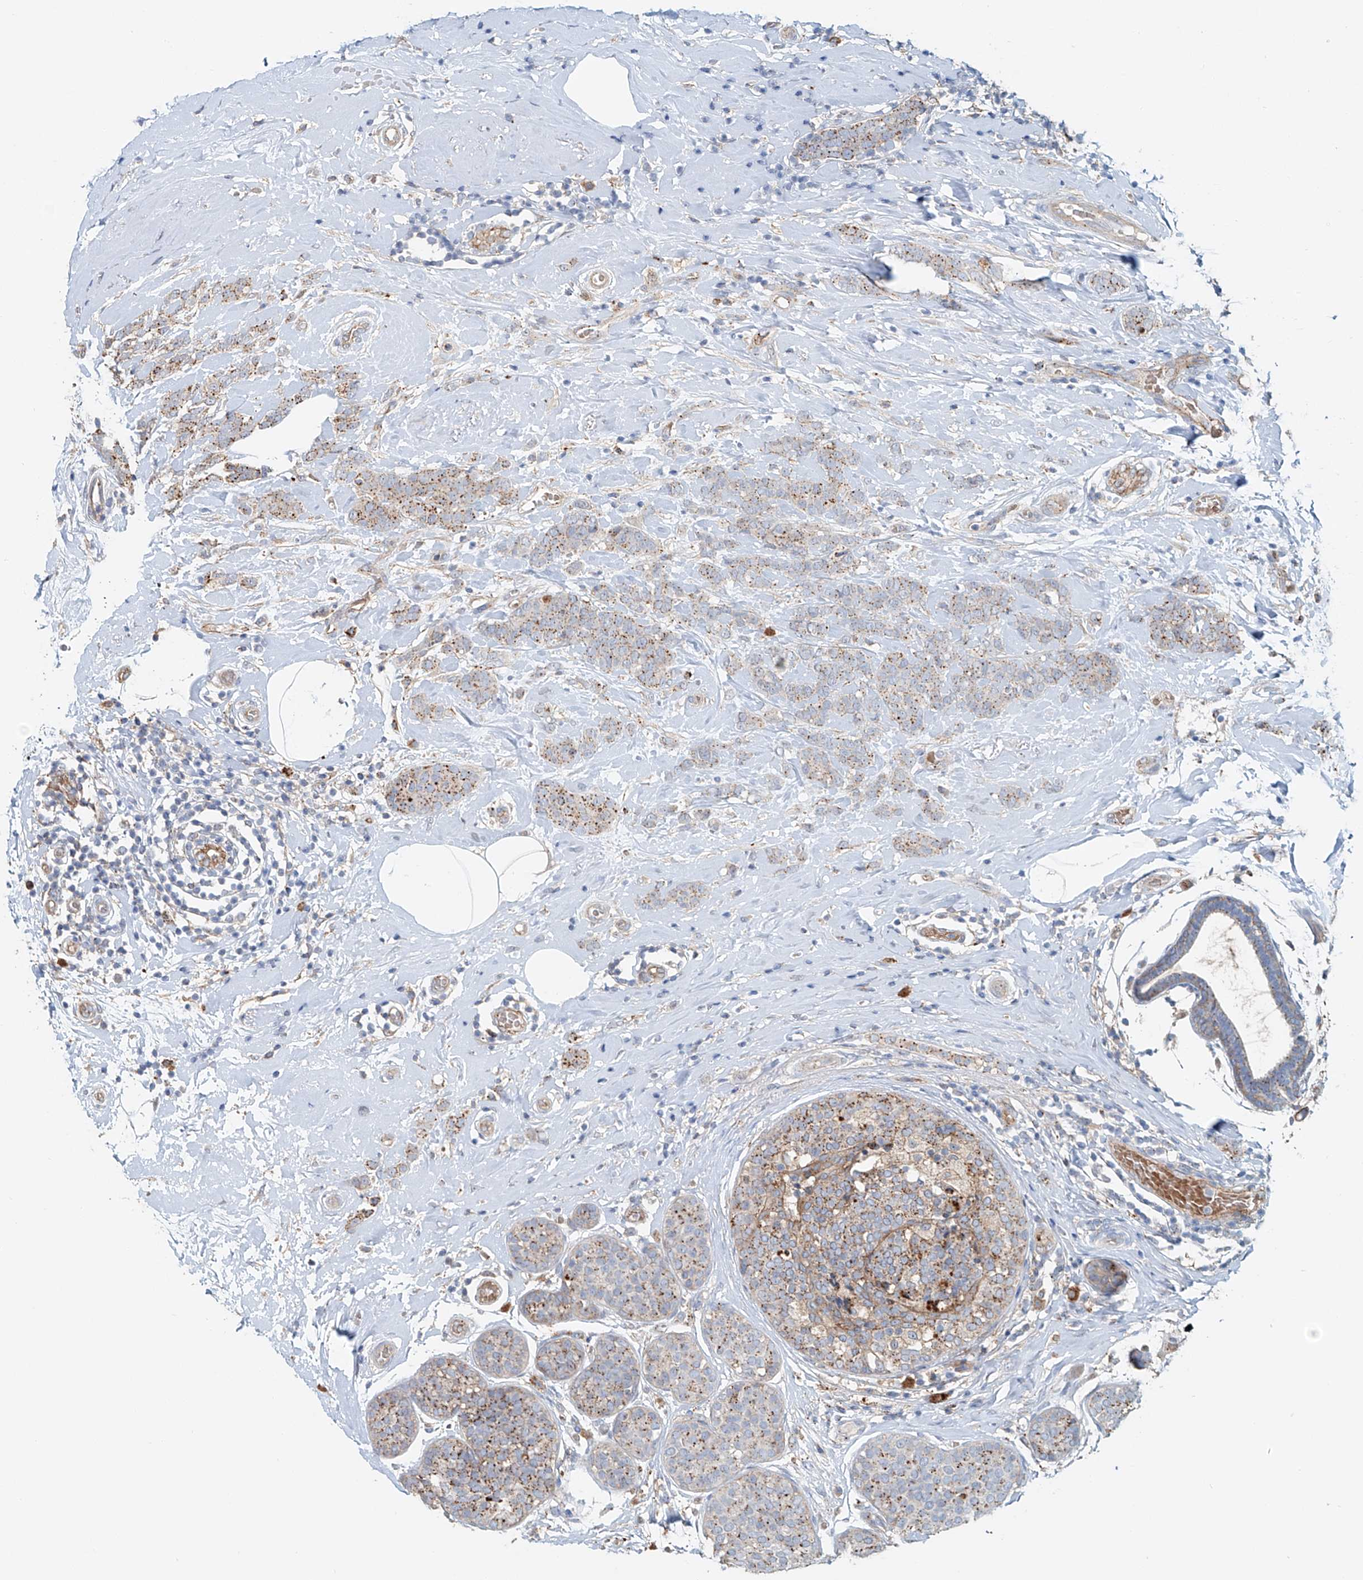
{"staining": {"intensity": "moderate", "quantity": "25%-75%", "location": "cytoplasmic/membranous"}, "tissue": "breast cancer", "cell_type": "Tumor cells", "image_type": "cancer", "snomed": [{"axis": "morphology", "description": "Lobular carcinoma, in situ"}, {"axis": "morphology", "description": "Lobular carcinoma"}, {"axis": "topography", "description": "Breast"}], "caption": "A photomicrograph of human breast cancer stained for a protein displays moderate cytoplasmic/membranous brown staining in tumor cells. (Stains: DAB (3,3'-diaminobenzidine) in brown, nuclei in blue, Microscopy: brightfield microscopy at high magnification).", "gene": "TRIM47", "patient": {"sex": "female", "age": 41}}